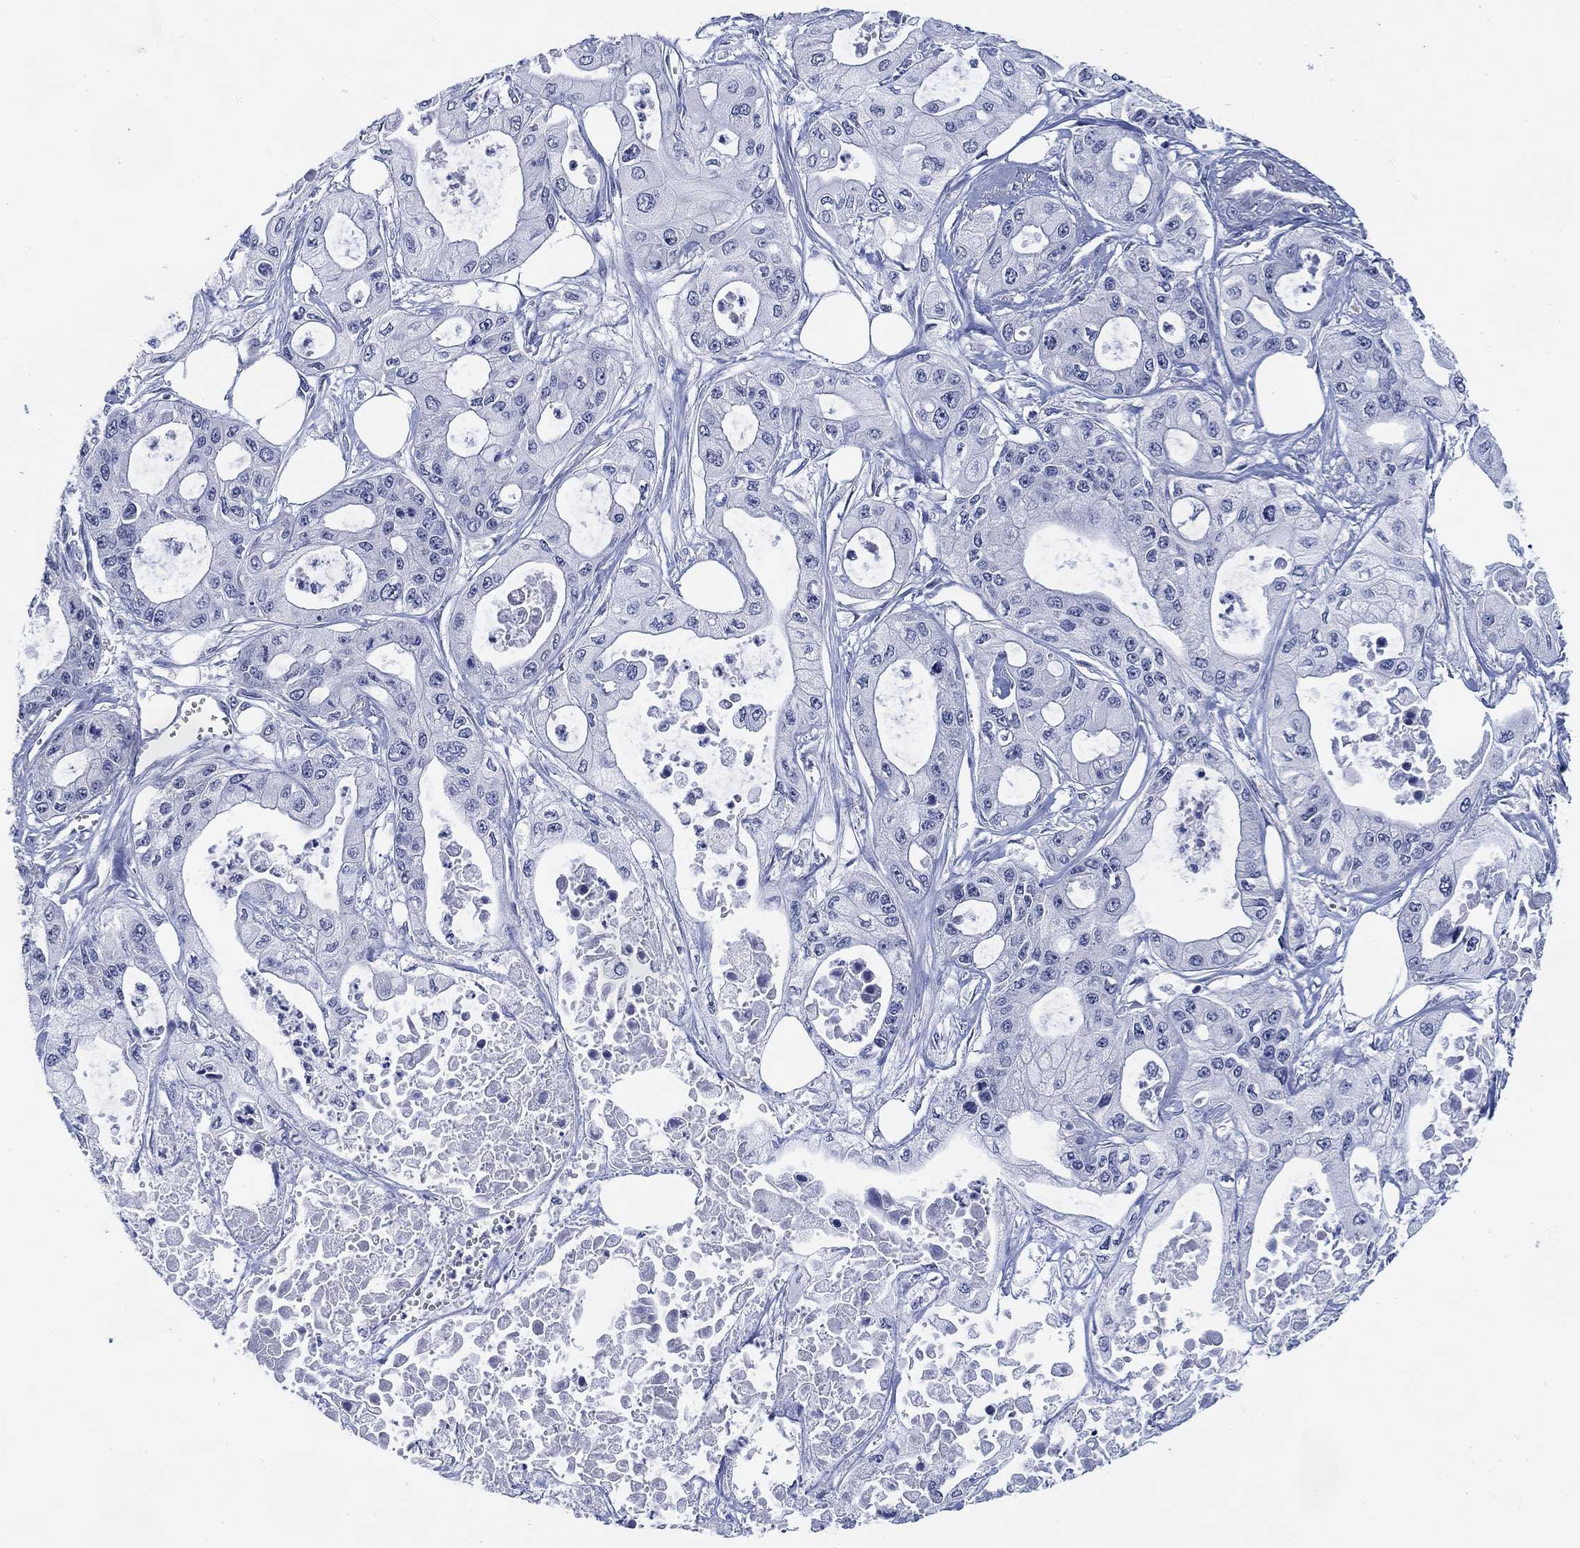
{"staining": {"intensity": "negative", "quantity": "none", "location": "none"}, "tissue": "pancreatic cancer", "cell_type": "Tumor cells", "image_type": "cancer", "snomed": [{"axis": "morphology", "description": "Adenocarcinoma, NOS"}, {"axis": "topography", "description": "Pancreas"}], "caption": "Pancreatic adenocarcinoma was stained to show a protein in brown. There is no significant staining in tumor cells.", "gene": "DAZL", "patient": {"sex": "male", "age": 70}}